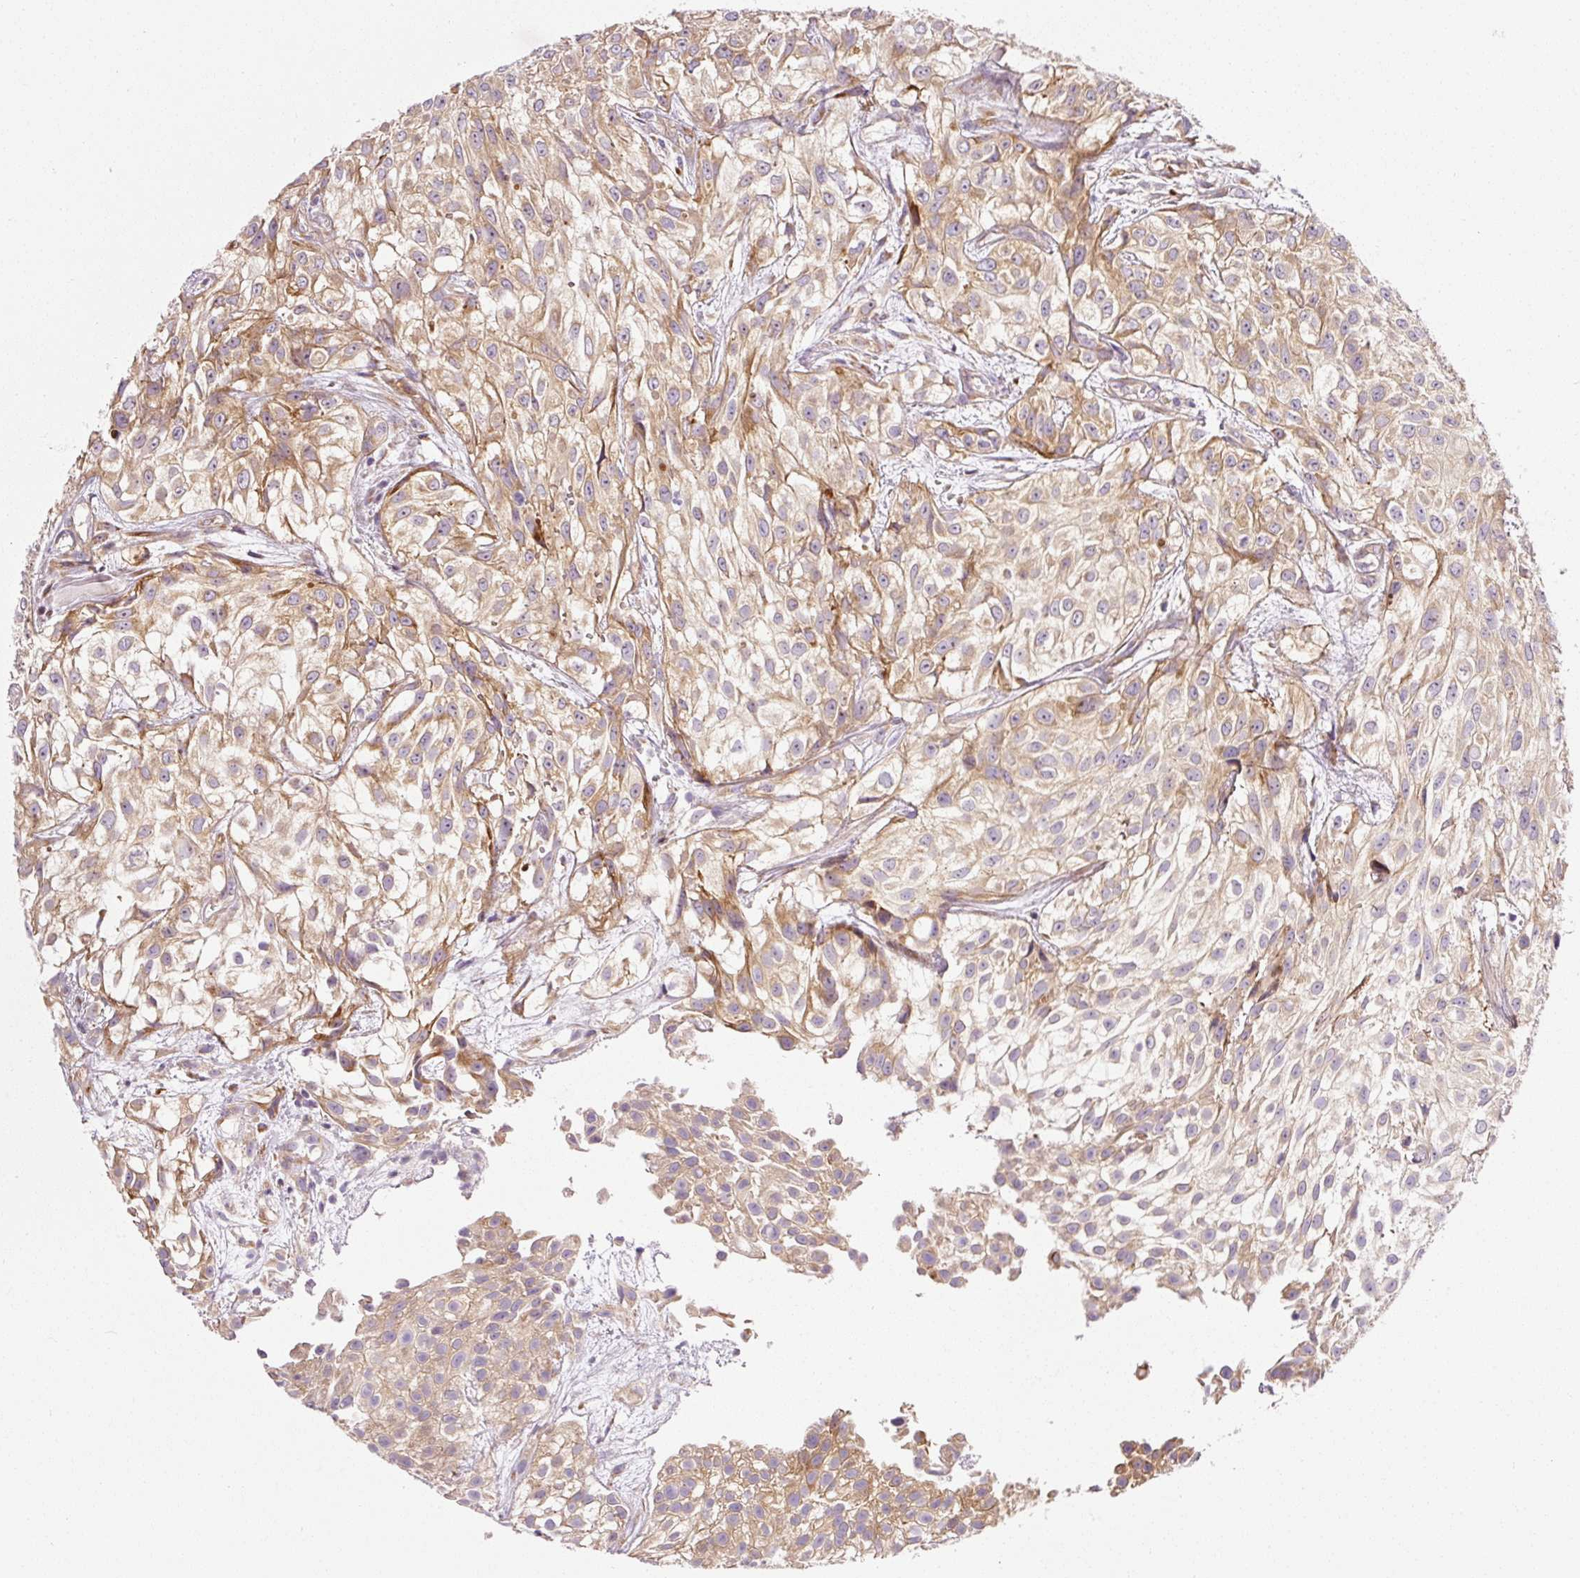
{"staining": {"intensity": "moderate", "quantity": ">75%", "location": "cytoplasmic/membranous"}, "tissue": "urothelial cancer", "cell_type": "Tumor cells", "image_type": "cancer", "snomed": [{"axis": "morphology", "description": "Urothelial carcinoma, High grade"}, {"axis": "topography", "description": "Urinary bladder"}], "caption": "Moderate cytoplasmic/membranous protein positivity is identified in approximately >75% of tumor cells in urothelial cancer. (brown staining indicates protein expression, while blue staining denotes nuclei).", "gene": "RPL10A", "patient": {"sex": "male", "age": 56}}